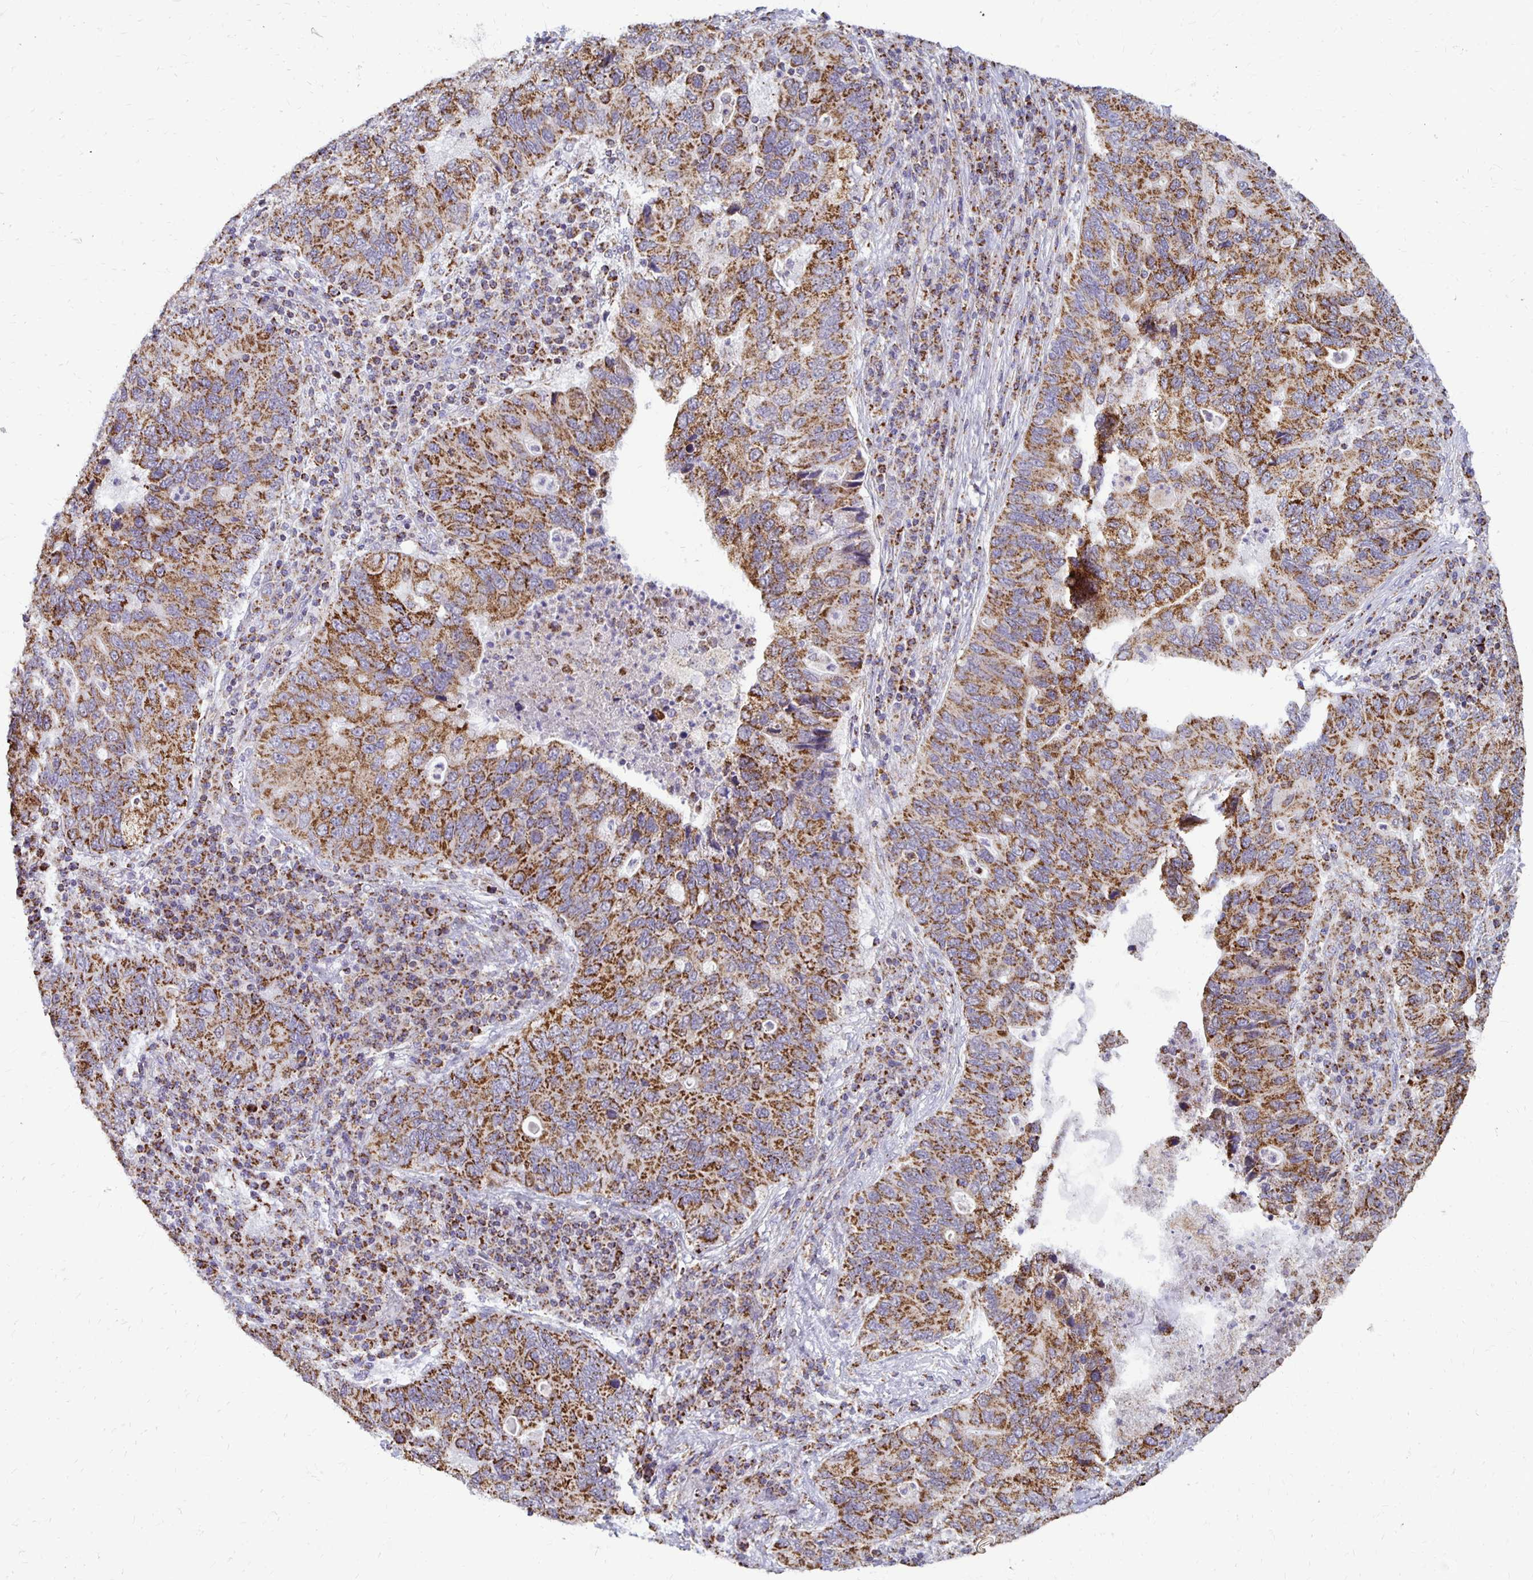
{"staining": {"intensity": "strong", "quantity": ">75%", "location": "cytoplasmic/membranous"}, "tissue": "lung cancer", "cell_type": "Tumor cells", "image_type": "cancer", "snomed": [{"axis": "morphology", "description": "Adenocarcinoma, NOS"}, {"axis": "morphology", "description": "Adenocarcinoma, metastatic, NOS"}, {"axis": "topography", "description": "Lymph node"}, {"axis": "topography", "description": "Lung"}], "caption": "Lung adenocarcinoma was stained to show a protein in brown. There is high levels of strong cytoplasmic/membranous staining in approximately >75% of tumor cells.", "gene": "IER3", "patient": {"sex": "female", "age": 54}}